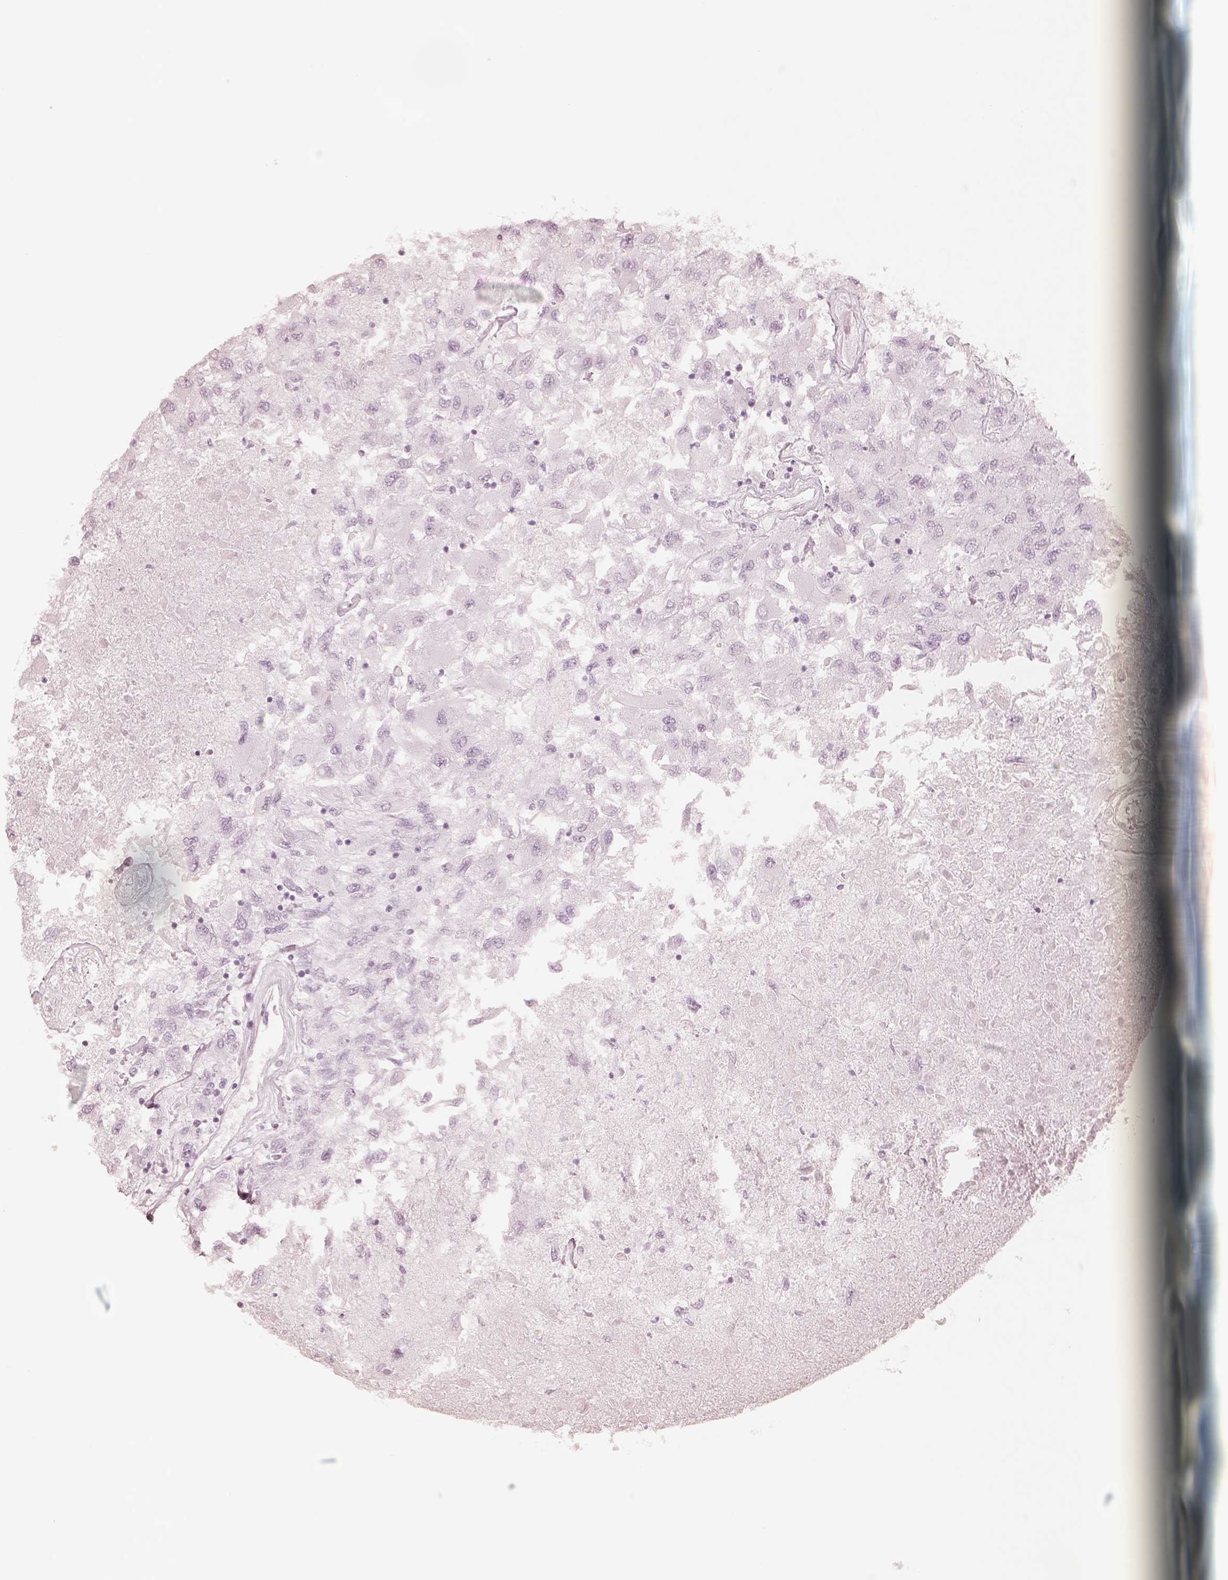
{"staining": {"intensity": "negative", "quantity": "none", "location": "none"}, "tissue": "renal cancer", "cell_type": "Tumor cells", "image_type": "cancer", "snomed": [{"axis": "morphology", "description": "Adenocarcinoma, NOS"}, {"axis": "topography", "description": "Kidney"}], "caption": "DAB (3,3'-diaminobenzidine) immunohistochemical staining of adenocarcinoma (renal) exhibits no significant expression in tumor cells.", "gene": "GORASP2", "patient": {"sex": "female", "age": 76}}